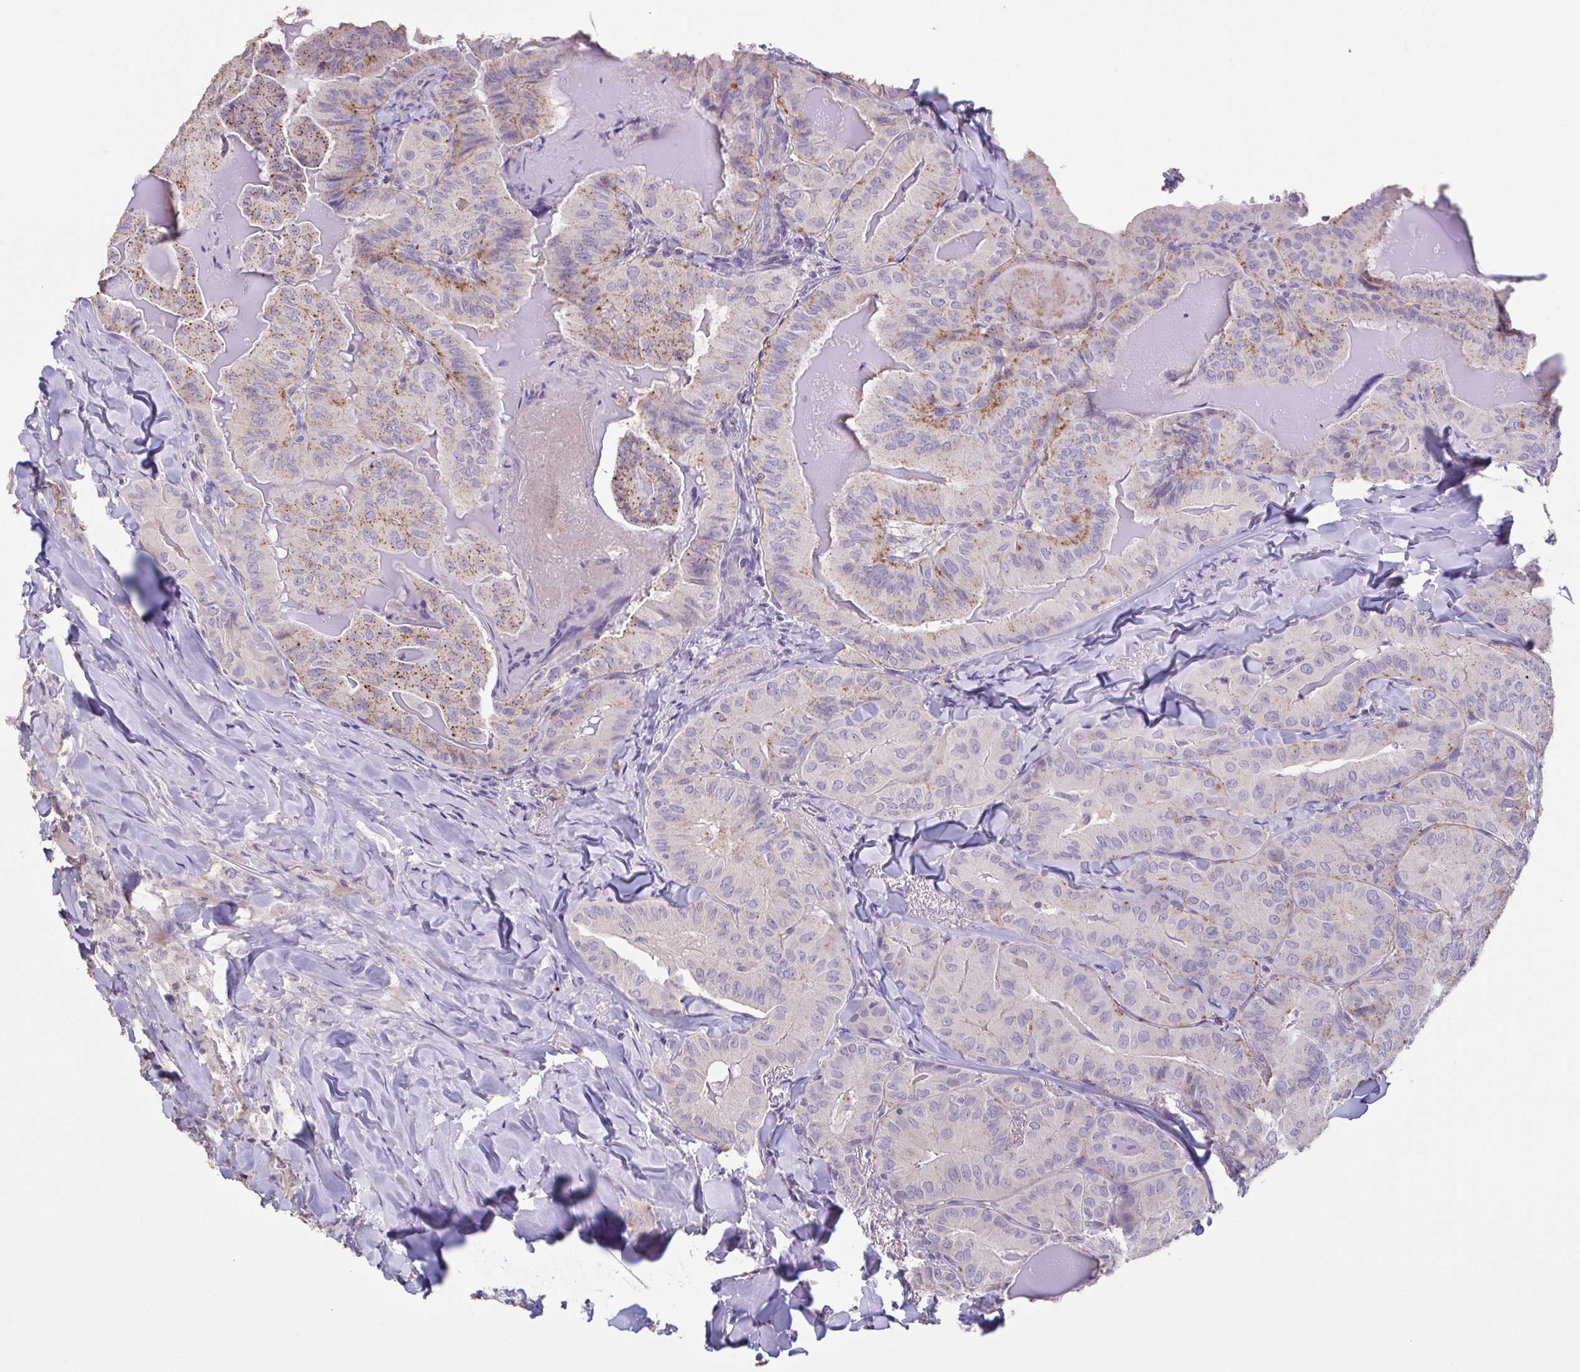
{"staining": {"intensity": "moderate", "quantity": "<25%", "location": "cytoplasmic/membranous"}, "tissue": "thyroid cancer", "cell_type": "Tumor cells", "image_type": "cancer", "snomed": [{"axis": "morphology", "description": "Papillary adenocarcinoma, NOS"}, {"axis": "topography", "description": "Thyroid gland"}], "caption": "The photomicrograph shows immunohistochemical staining of thyroid papillary adenocarcinoma. There is moderate cytoplasmic/membranous expression is present in about <25% of tumor cells.", "gene": "CHMP5", "patient": {"sex": "female", "age": 68}}